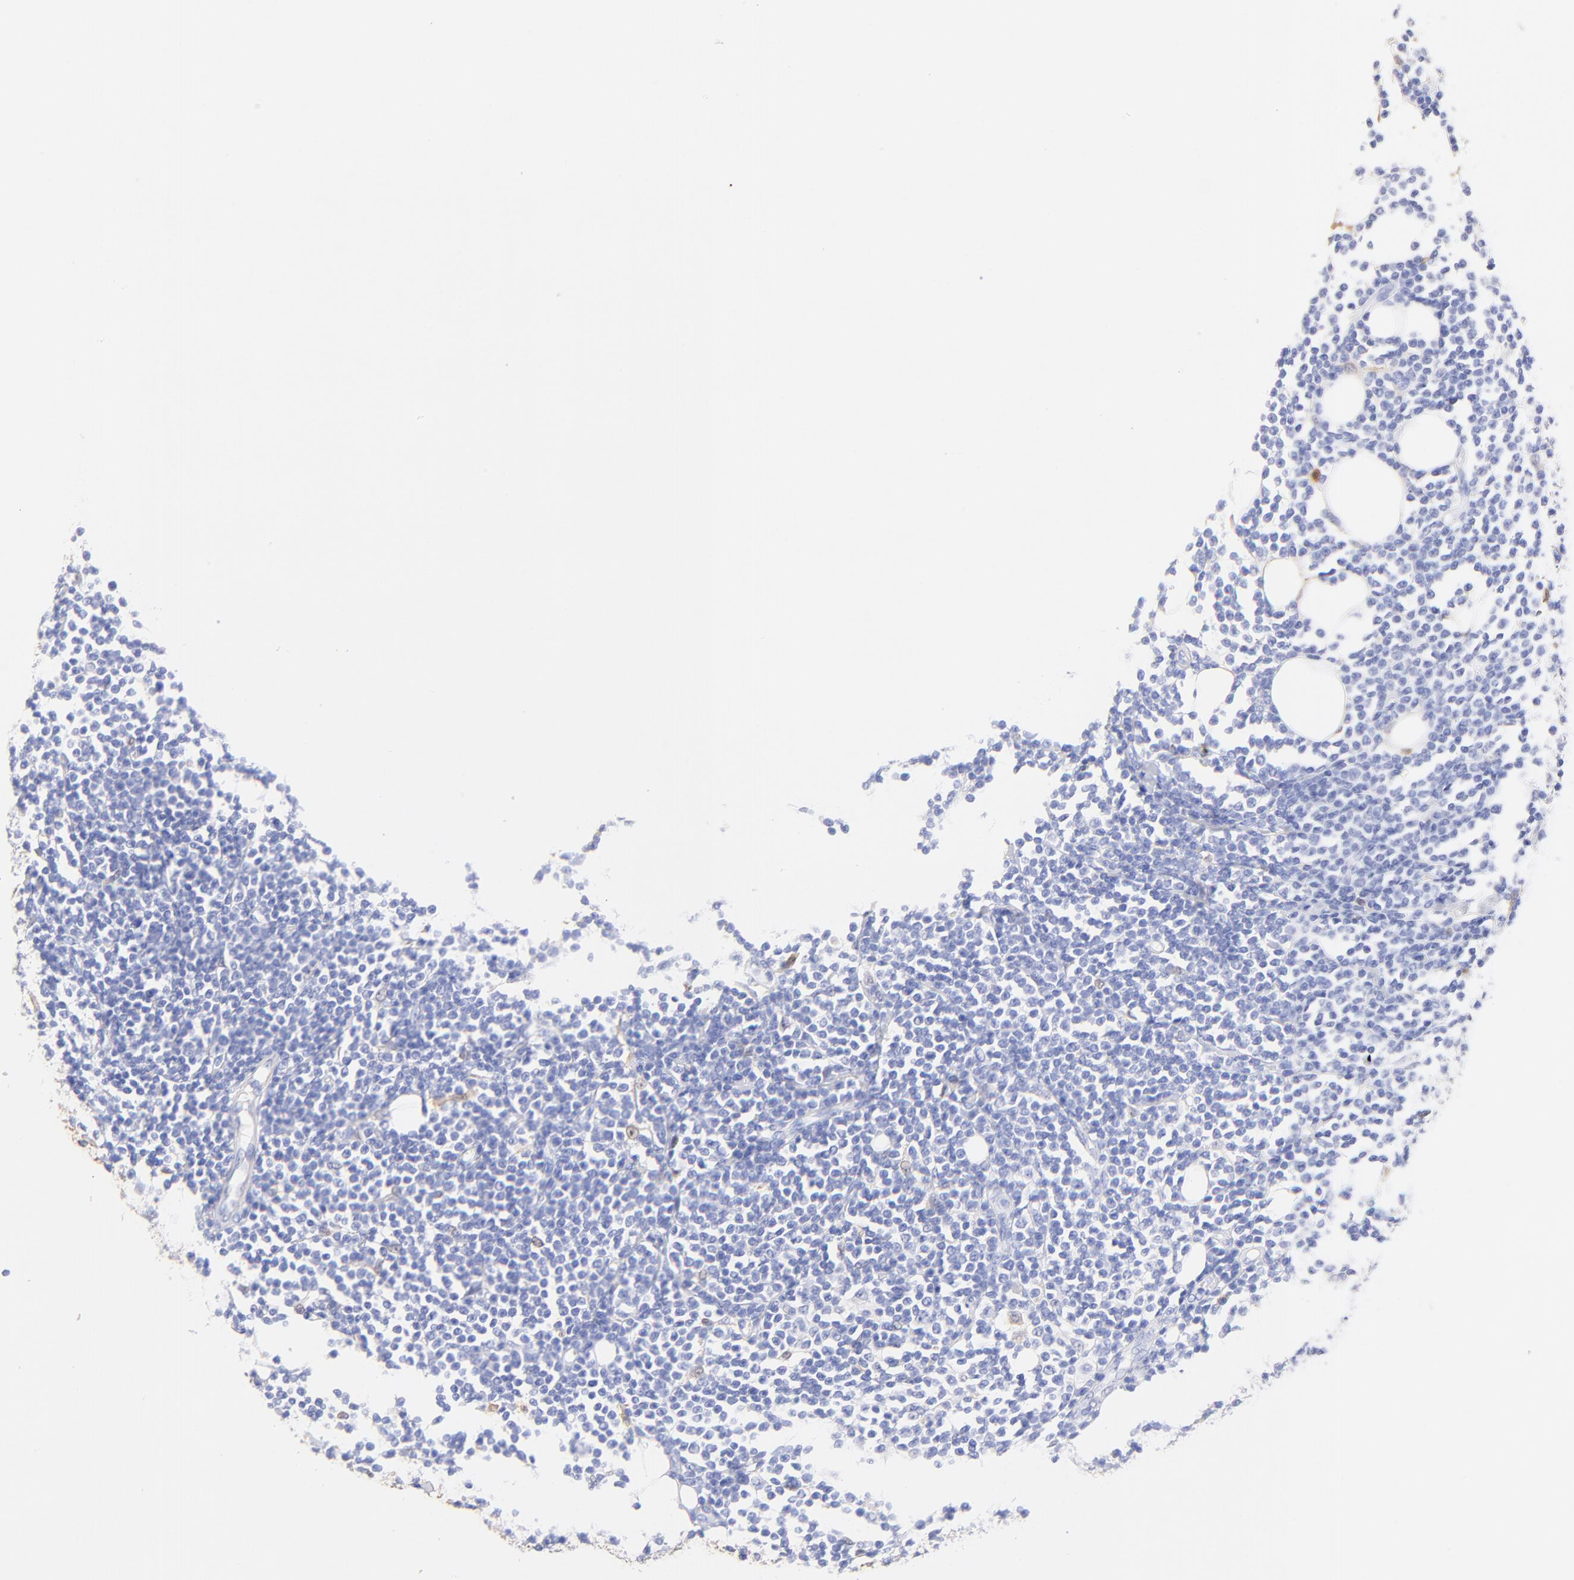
{"staining": {"intensity": "negative", "quantity": "none", "location": "none"}, "tissue": "lymphoma", "cell_type": "Tumor cells", "image_type": "cancer", "snomed": [{"axis": "morphology", "description": "Malignant lymphoma, non-Hodgkin's type, Low grade"}, {"axis": "topography", "description": "Soft tissue"}], "caption": "This is an immunohistochemistry (IHC) image of low-grade malignant lymphoma, non-Hodgkin's type. There is no positivity in tumor cells.", "gene": "ALDH1A1", "patient": {"sex": "male", "age": 92}}